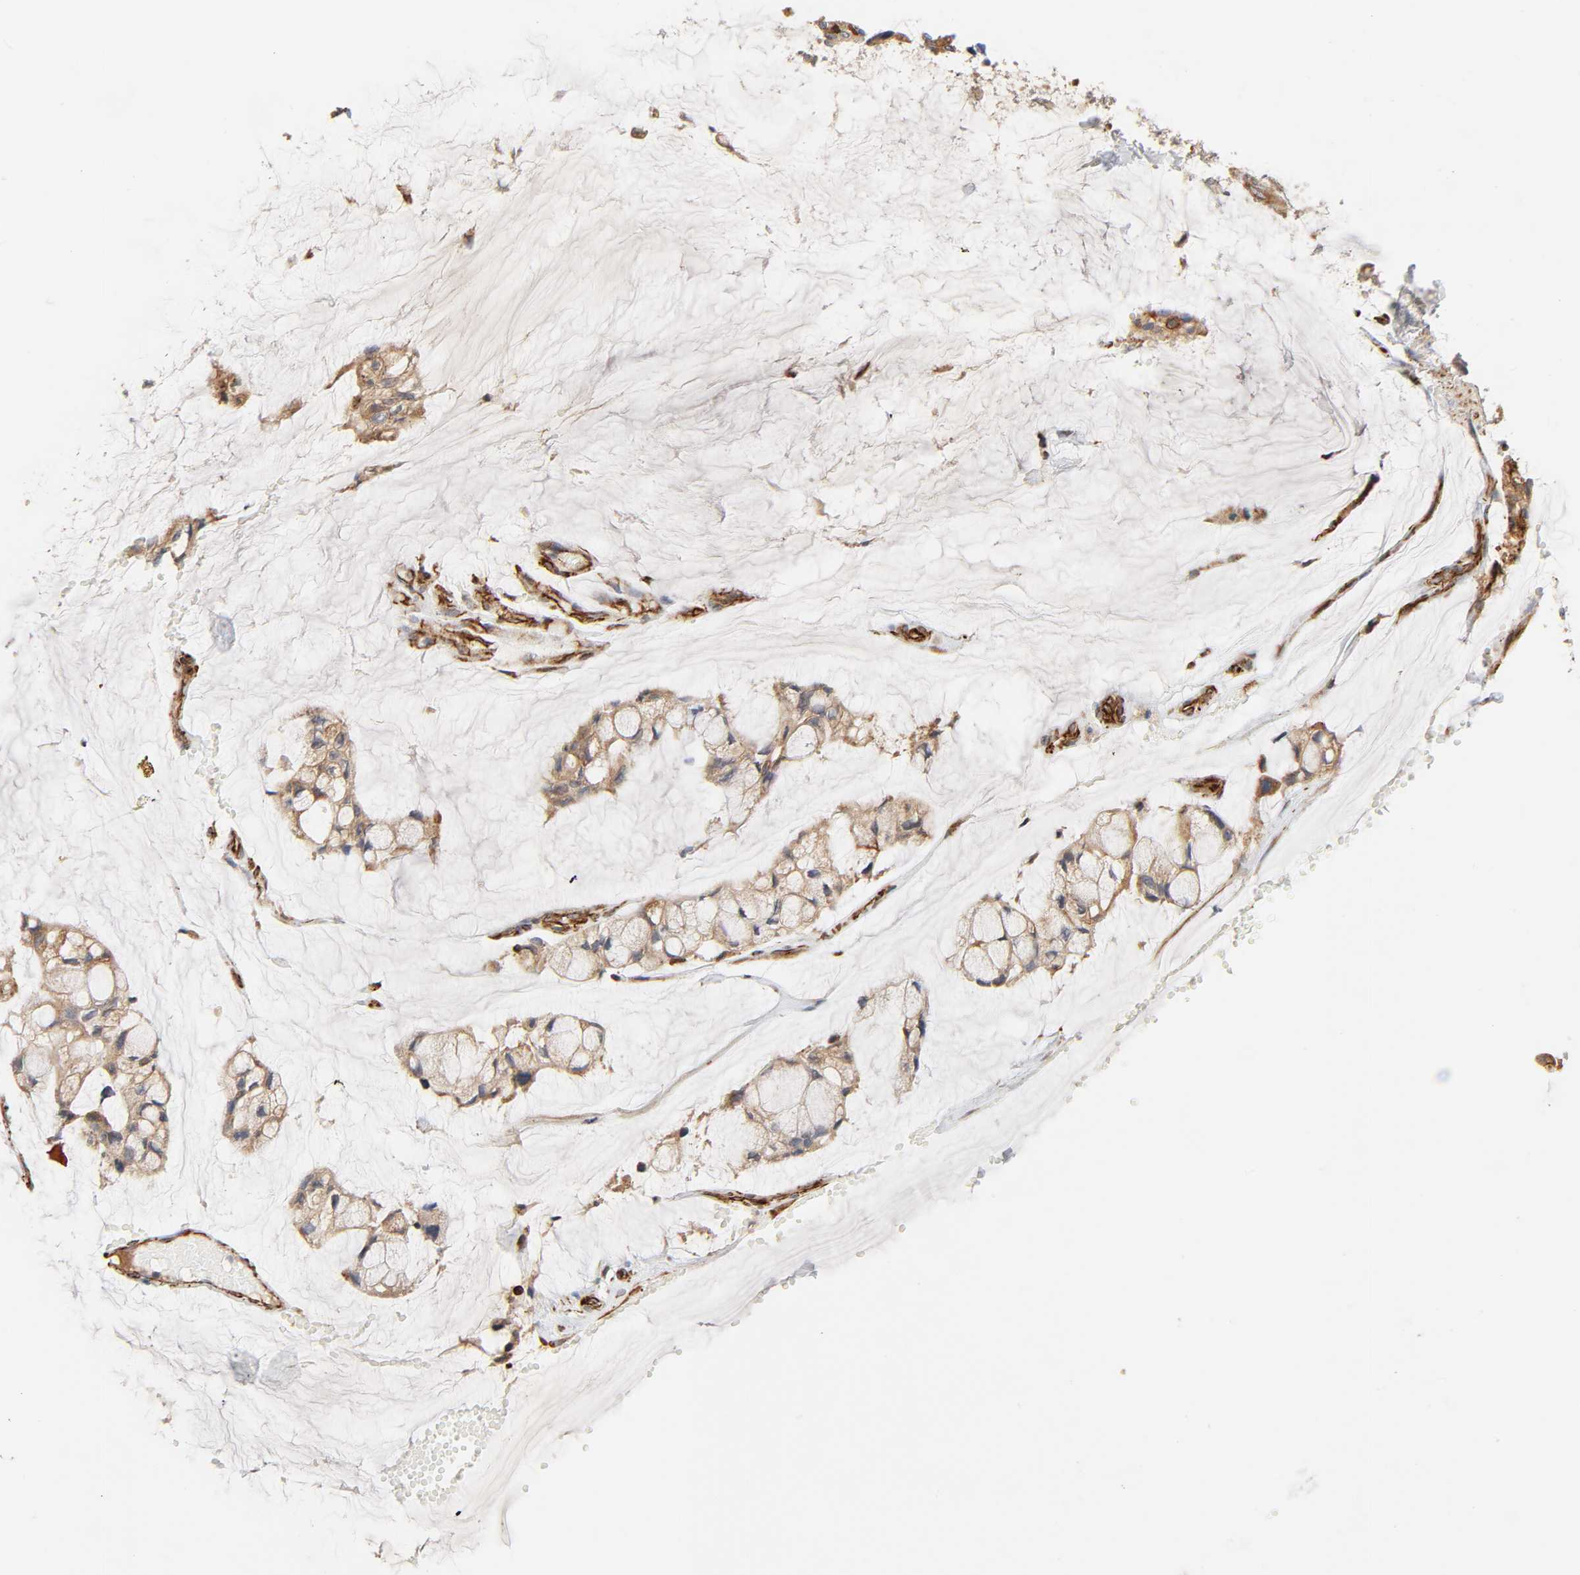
{"staining": {"intensity": "moderate", "quantity": ">75%", "location": "cytoplasmic/membranous"}, "tissue": "ovarian cancer", "cell_type": "Tumor cells", "image_type": "cancer", "snomed": [{"axis": "morphology", "description": "Cystadenocarcinoma, mucinous, NOS"}, {"axis": "topography", "description": "Ovary"}], "caption": "An image of mucinous cystadenocarcinoma (ovarian) stained for a protein exhibits moderate cytoplasmic/membranous brown staining in tumor cells.", "gene": "REEP6", "patient": {"sex": "female", "age": 39}}